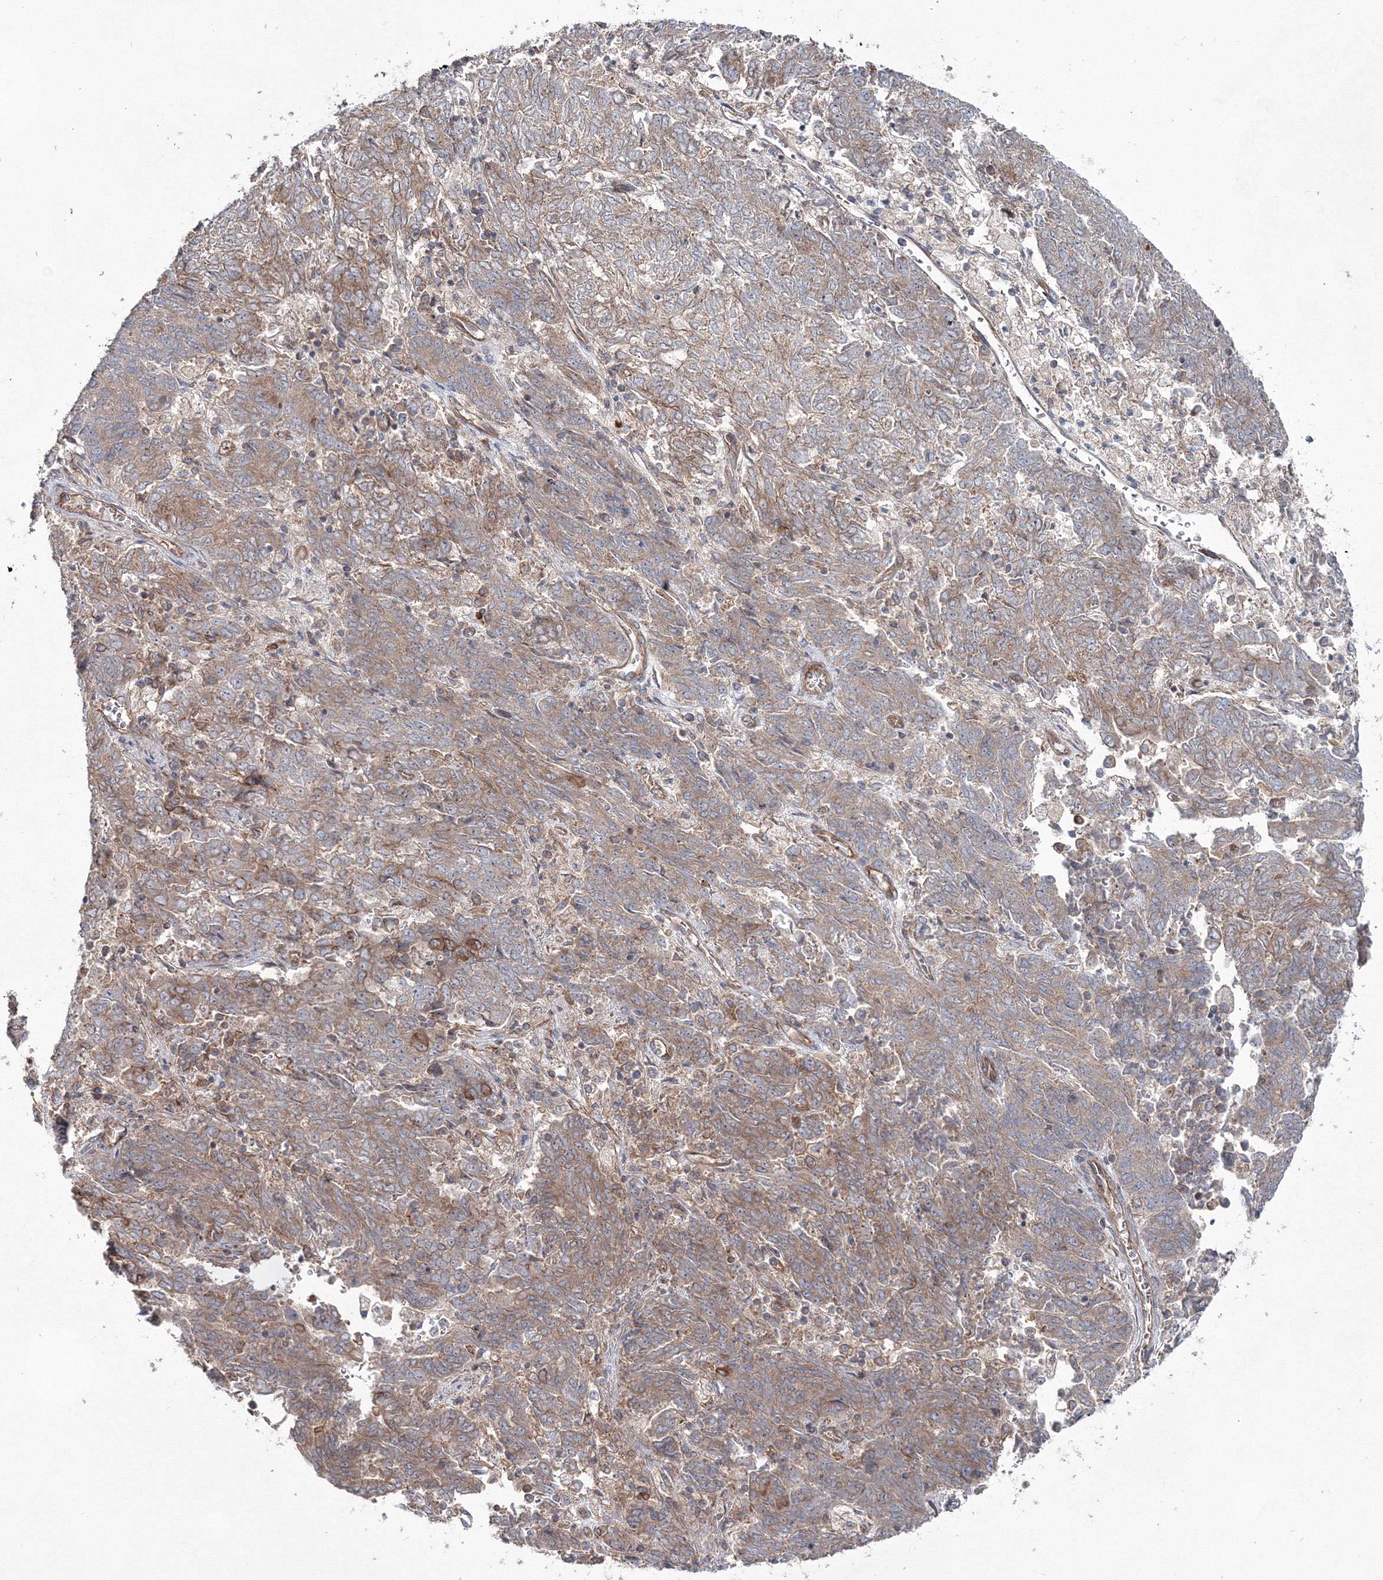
{"staining": {"intensity": "weak", "quantity": ">75%", "location": "cytoplasmic/membranous"}, "tissue": "endometrial cancer", "cell_type": "Tumor cells", "image_type": "cancer", "snomed": [{"axis": "morphology", "description": "Adenocarcinoma, NOS"}, {"axis": "topography", "description": "Endometrium"}], "caption": "Protein expression by immunohistochemistry (IHC) exhibits weak cytoplasmic/membranous positivity in about >75% of tumor cells in endometrial adenocarcinoma. The staining is performed using DAB brown chromogen to label protein expression. The nuclei are counter-stained blue using hematoxylin.", "gene": "EXOC6", "patient": {"sex": "female", "age": 80}}